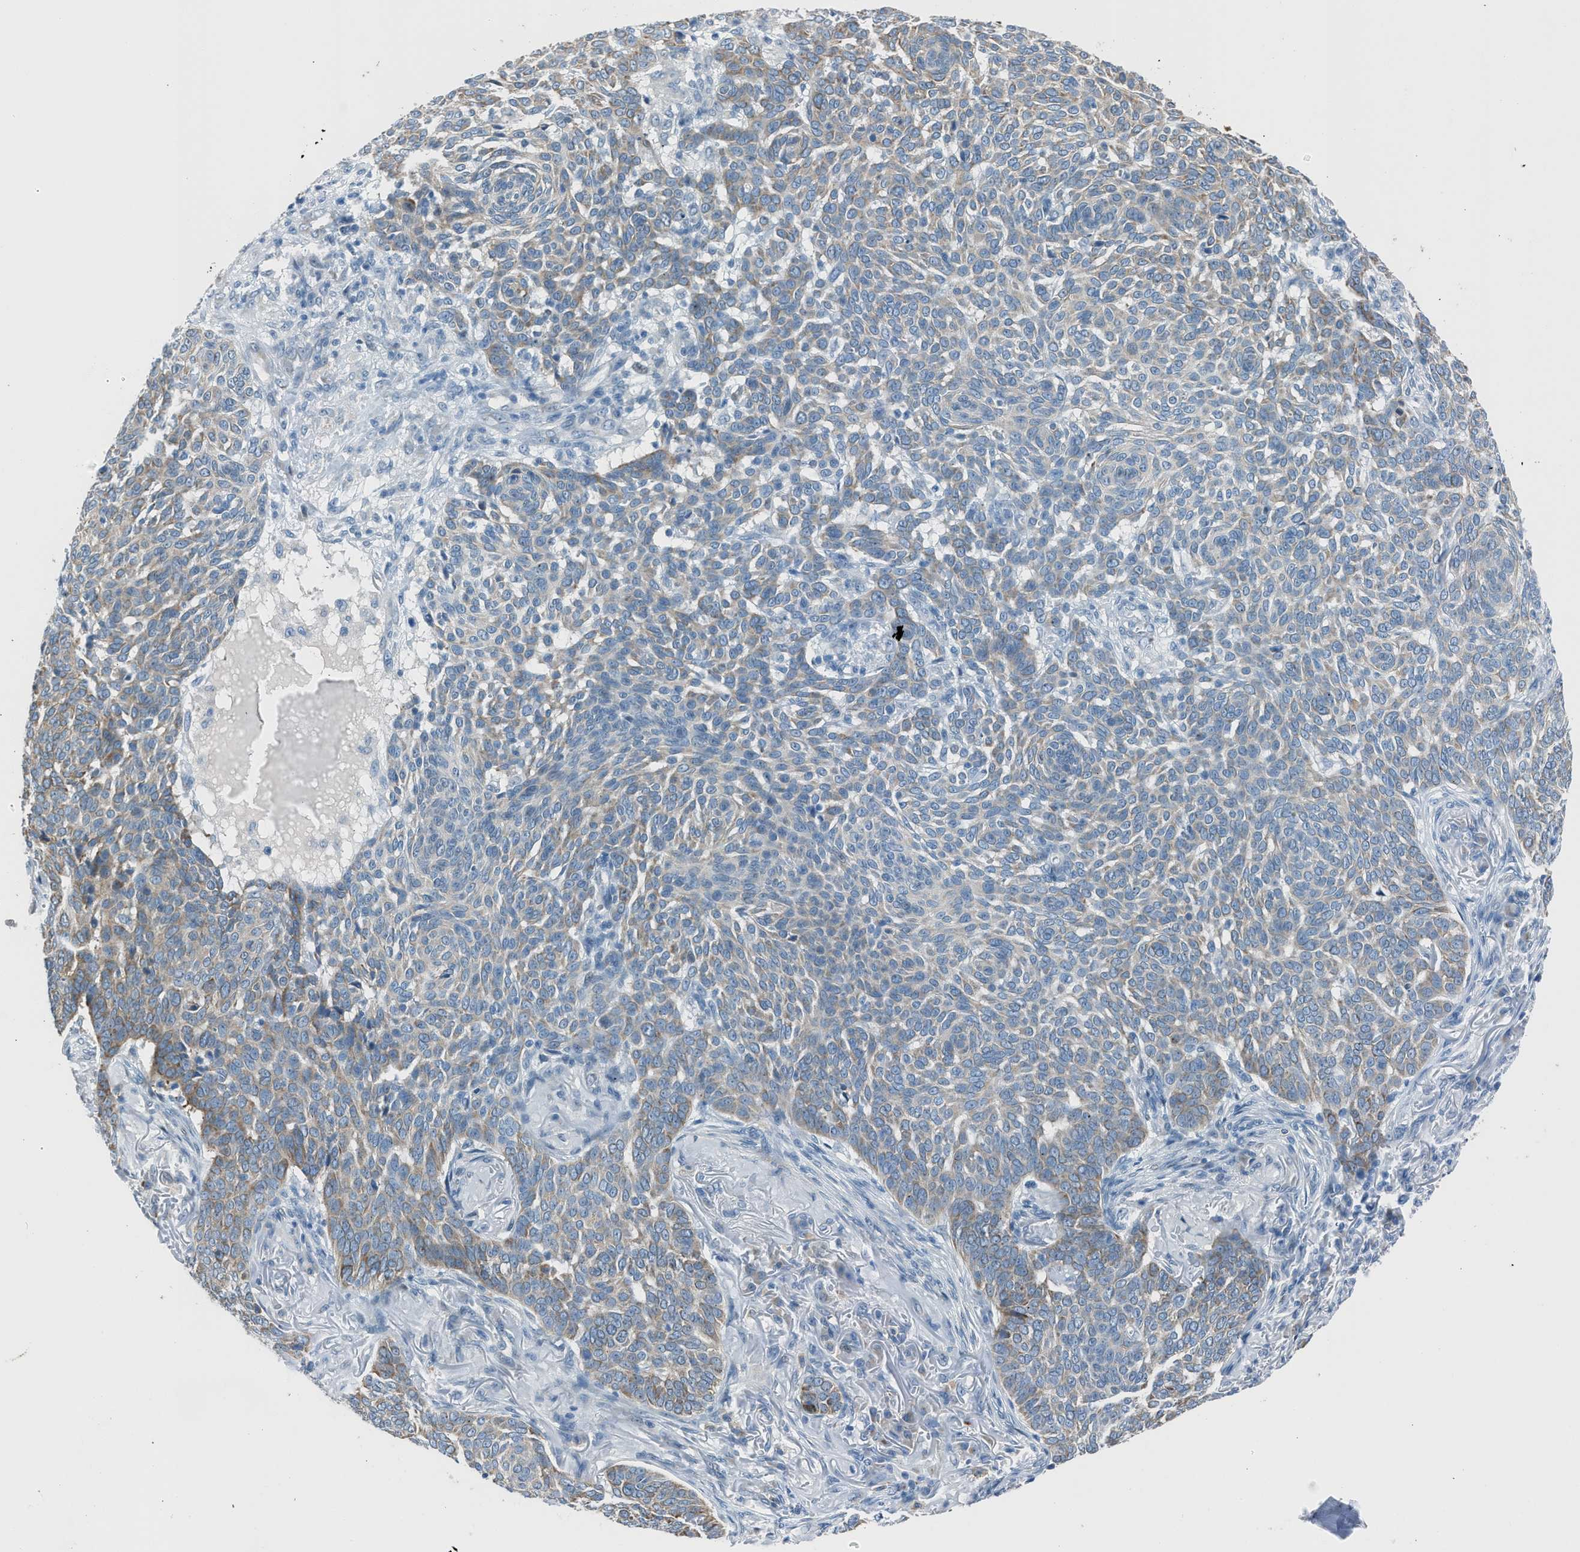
{"staining": {"intensity": "weak", "quantity": "25%-75%", "location": "cytoplasmic/membranous"}, "tissue": "skin cancer", "cell_type": "Tumor cells", "image_type": "cancer", "snomed": [{"axis": "morphology", "description": "Basal cell carcinoma"}, {"axis": "topography", "description": "Skin"}], "caption": "Immunohistochemistry (IHC) image of skin cancer stained for a protein (brown), which reveals low levels of weak cytoplasmic/membranous positivity in about 25%-75% of tumor cells.", "gene": "RNF41", "patient": {"sex": "male", "age": 85}}